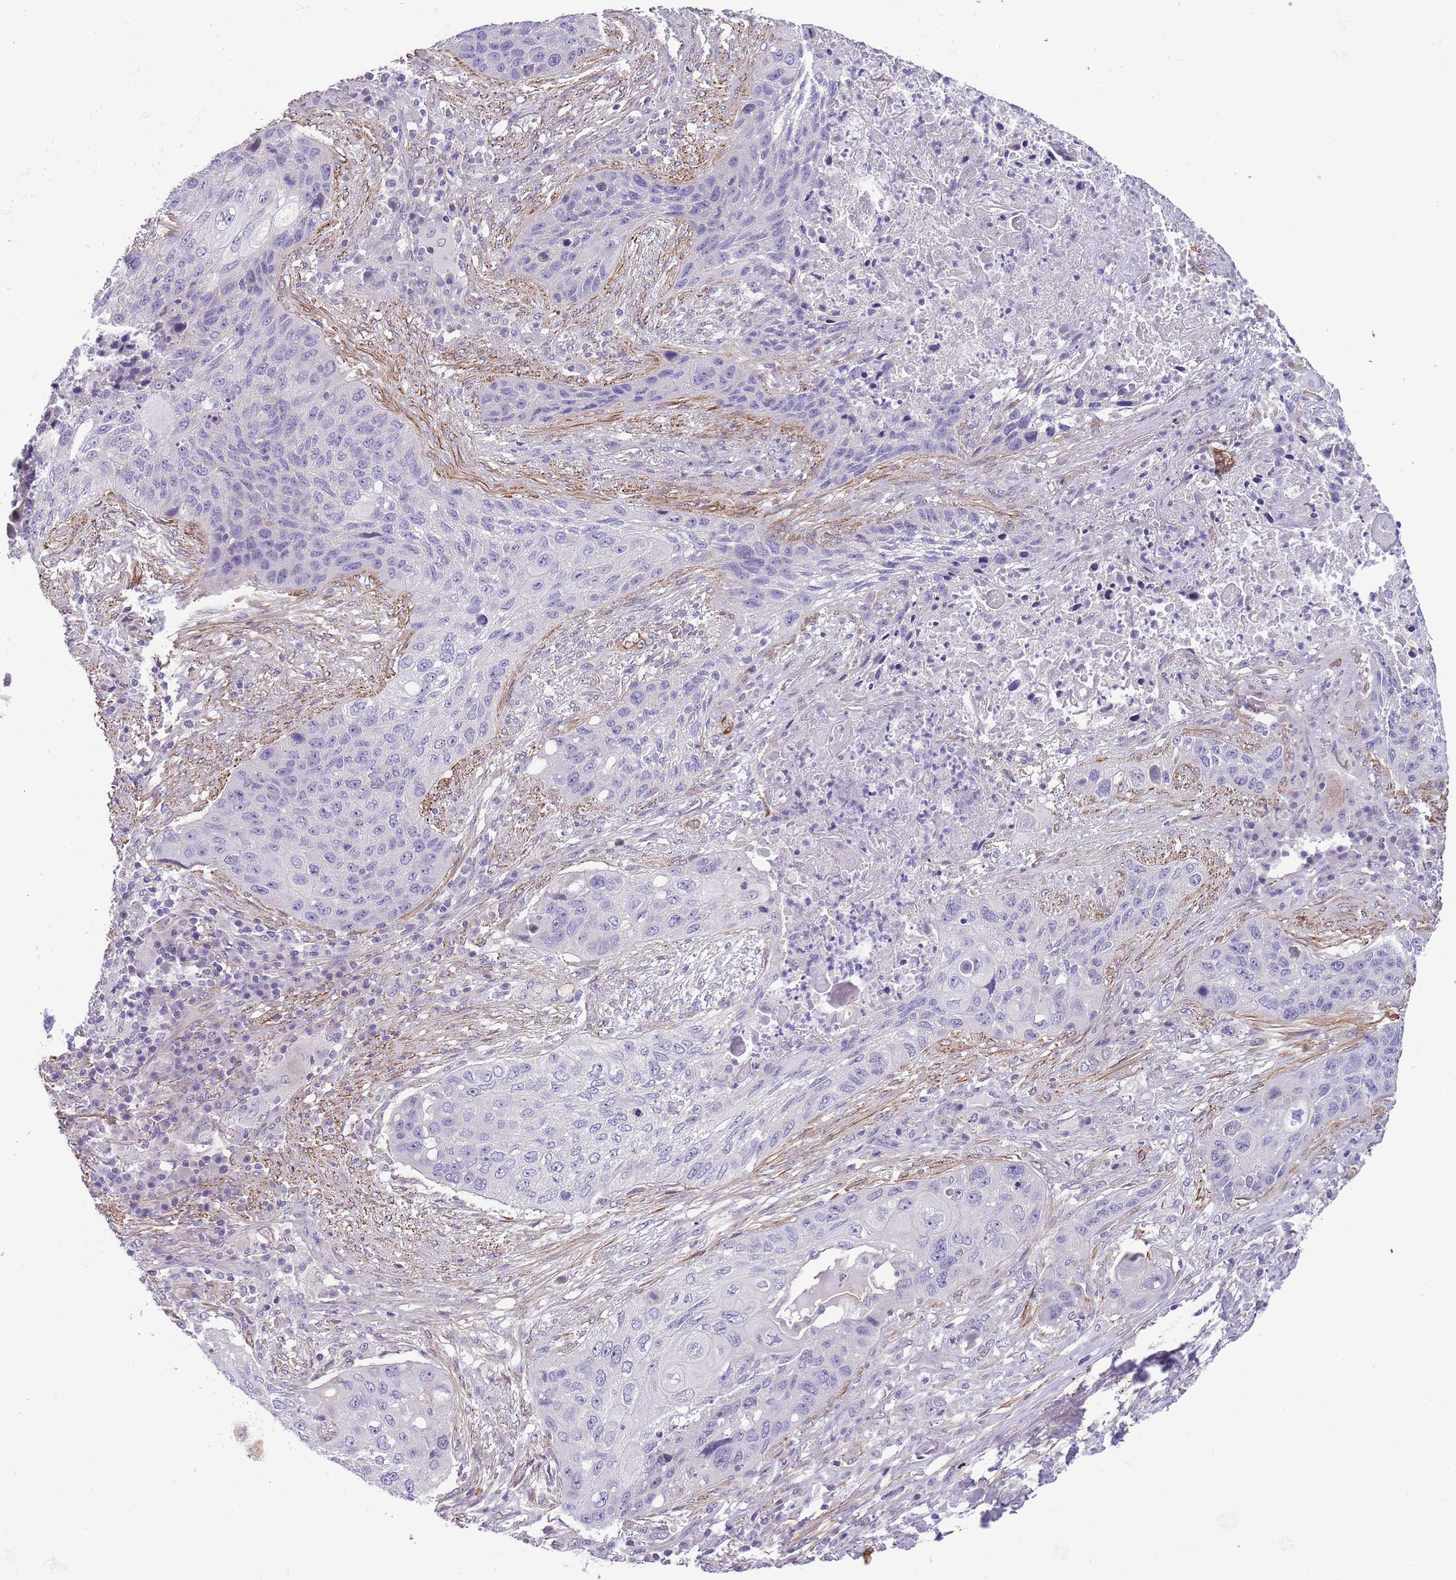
{"staining": {"intensity": "negative", "quantity": "none", "location": "none"}, "tissue": "lung cancer", "cell_type": "Tumor cells", "image_type": "cancer", "snomed": [{"axis": "morphology", "description": "Squamous cell carcinoma, NOS"}, {"axis": "topography", "description": "Lung"}], "caption": "Image shows no significant protein positivity in tumor cells of lung cancer.", "gene": "FAM124A", "patient": {"sex": "female", "age": 63}}